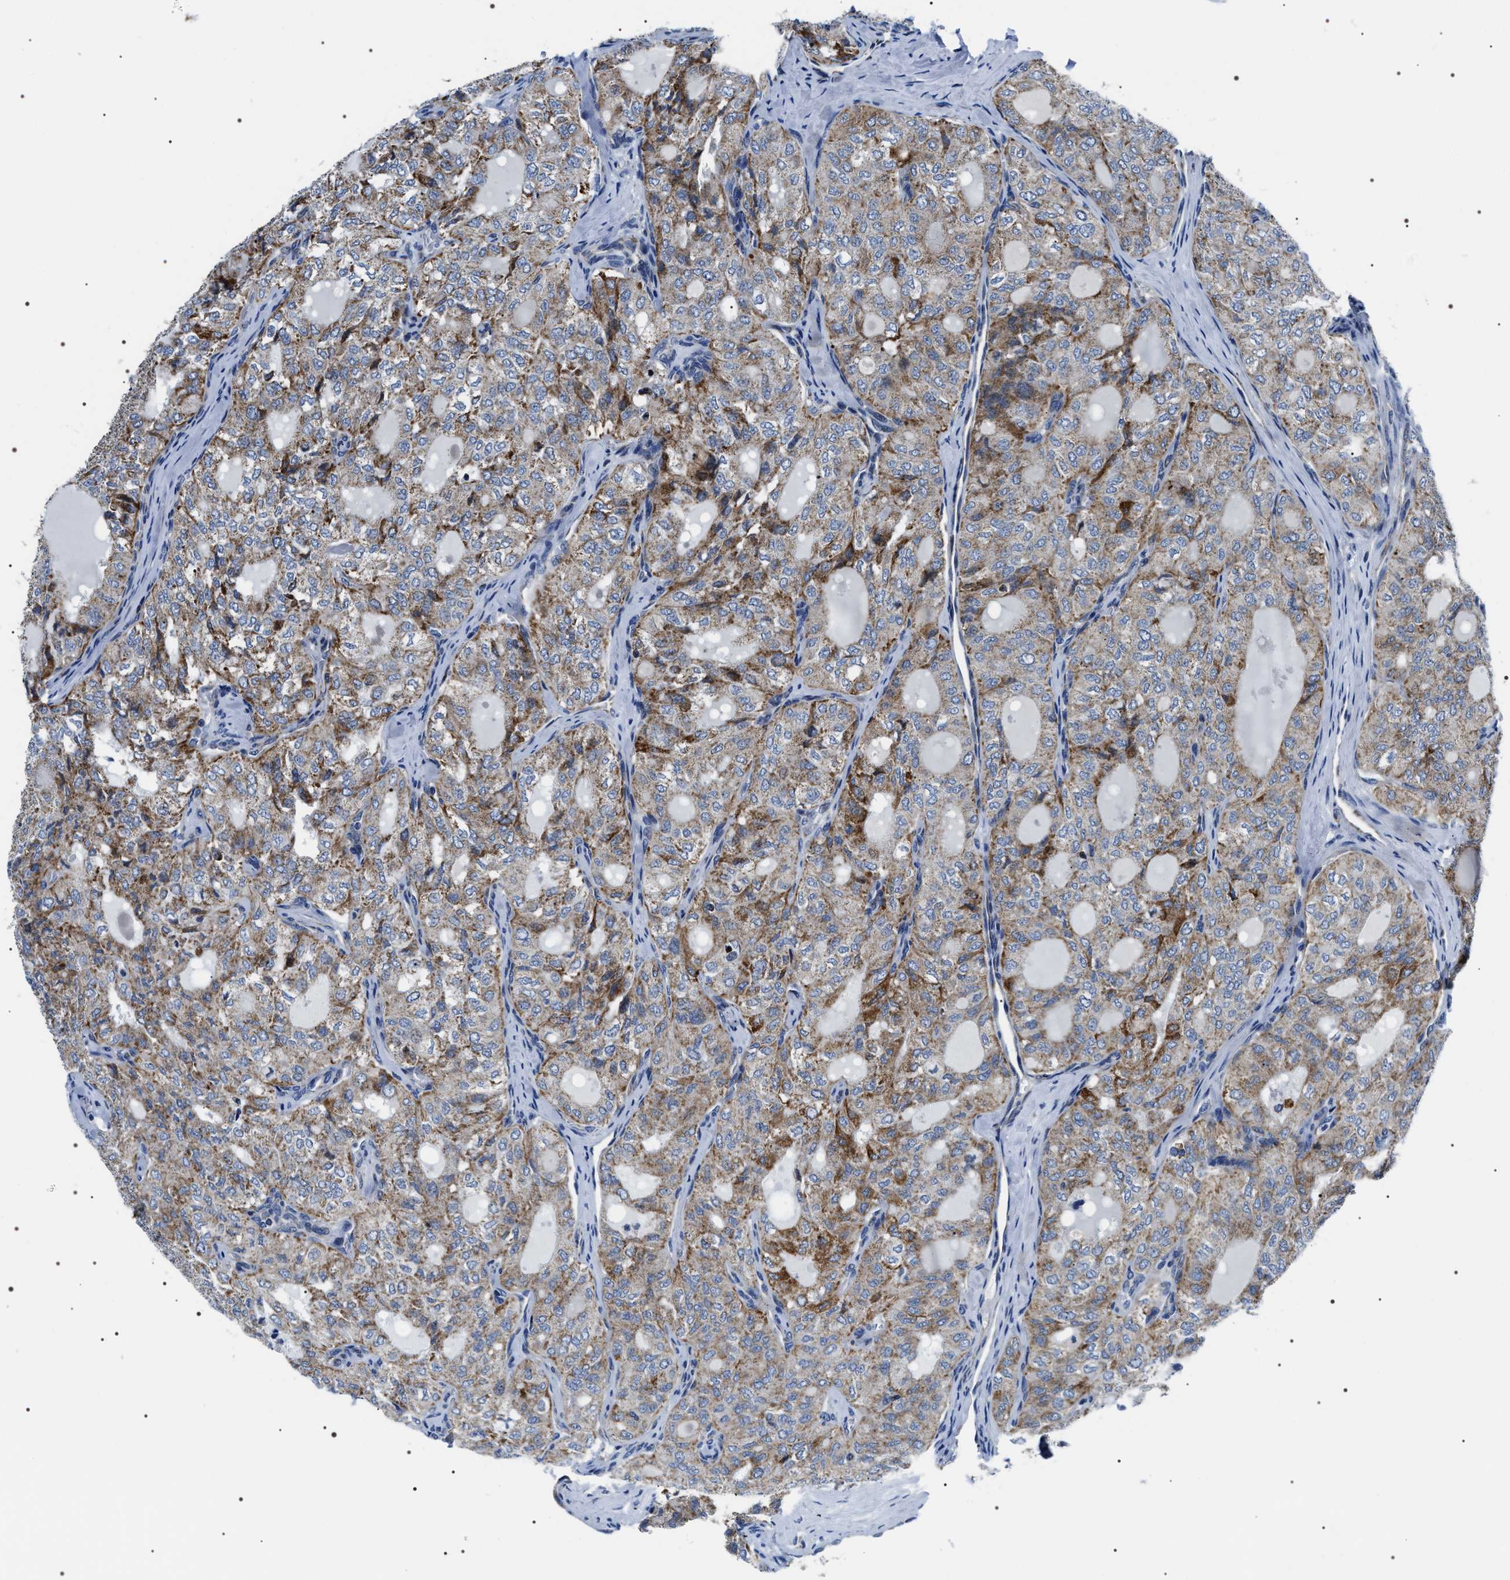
{"staining": {"intensity": "moderate", "quantity": ">75%", "location": "cytoplasmic/membranous"}, "tissue": "thyroid cancer", "cell_type": "Tumor cells", "image_type": "cancer", "snomed": [{"axis": "morphology", "description": "Follicular adenoma carcinoma, NOS"}, {"axis": "topography", "description": "Thyroid gland"}], "caption": "Immunohistochemical staining of thyroid follicular adenoma carcinoma exhibits medium levels of moderate cytoplasmic/membranous protein staining in approximately >75% of tumor cells.", "gene": "NTMT1", "patient": {"sex": "male", "age": 75}}